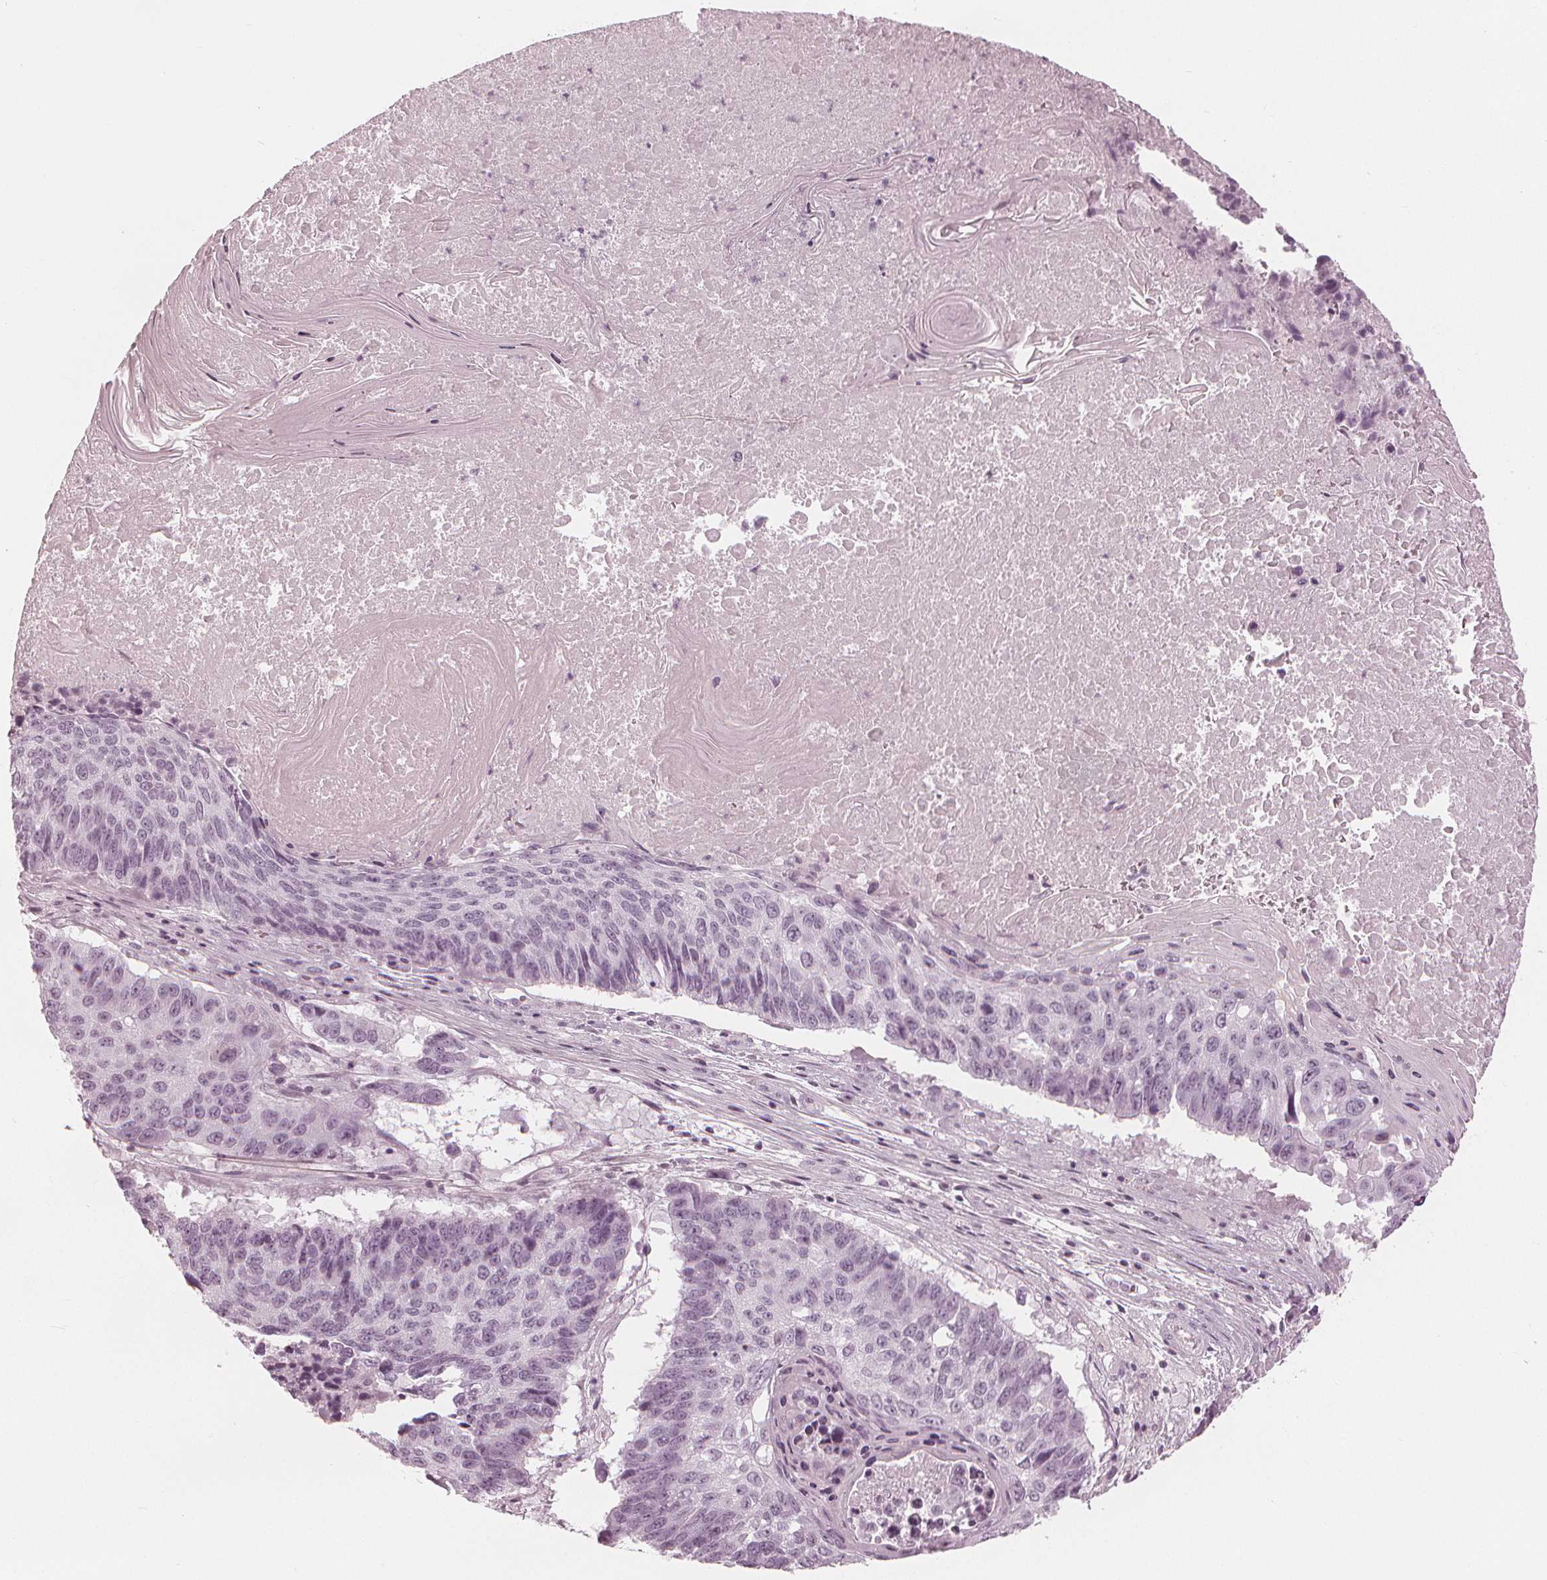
{"staining": {"intensity": "negative", "quantity": "none", "location": "none"}, "tissue": "lung cancer", "cell_type": "Tumor cells", "image_type": "cancer", "snomed": [{"axis": "morphology", "description": "Squamous cell carcinoma, NOS"}, {"axis": "topography", "description": "Lung"}], "caption": "Immunohistochemistry micrograph of lung cancer (squamous cell carcinoma) stained for a protein (brown), which reveals no expression in tumor cells. The staining is performed using DAB (3,3'-diaminobenzidine) brown chromogen with nuclei counter-stained in using hematoxylin.", "gene": "PAEP", "patient": {"sex": "male", "age": 73}}